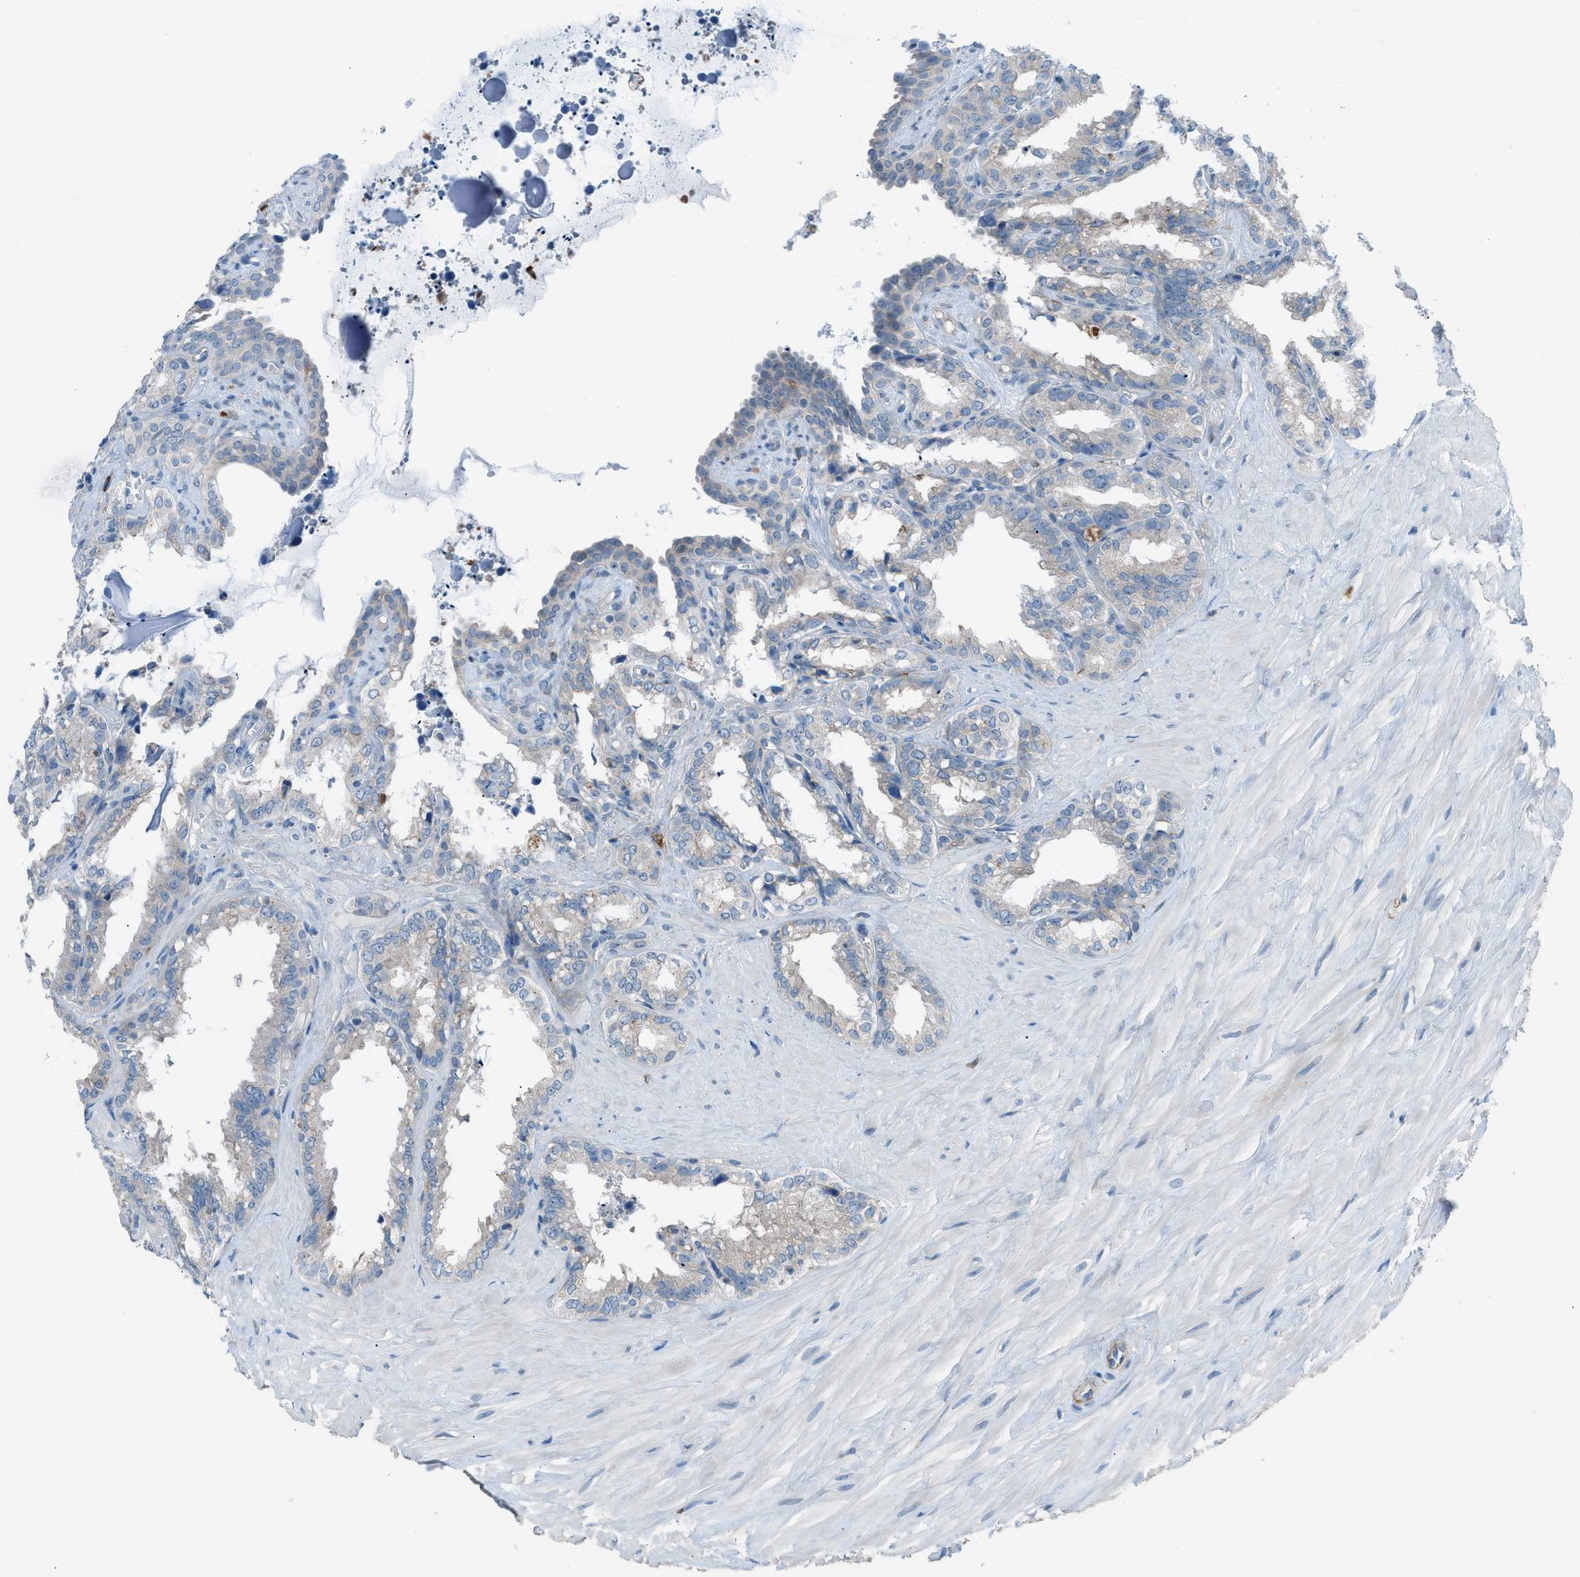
{"staining": {"intensity": "negative", "quantity": "none", "location": "none"}, "tissue": "seminal vesicle", "cell_type": "Glandular cells", "image_type": "normal", "snomed": [{"axis": "morphology", "description": "Normal tissue, NOS"}, {"axis": "topography", "description": "Seminal veicle"}], "caption": "A high-resolution photomicrograph shows IHC staining of benign seminal vesicle, which demonstrates no significant positivity in glandular cells.", "gene": "HEG1", "patient": {"sex": "male", "age": 64}}